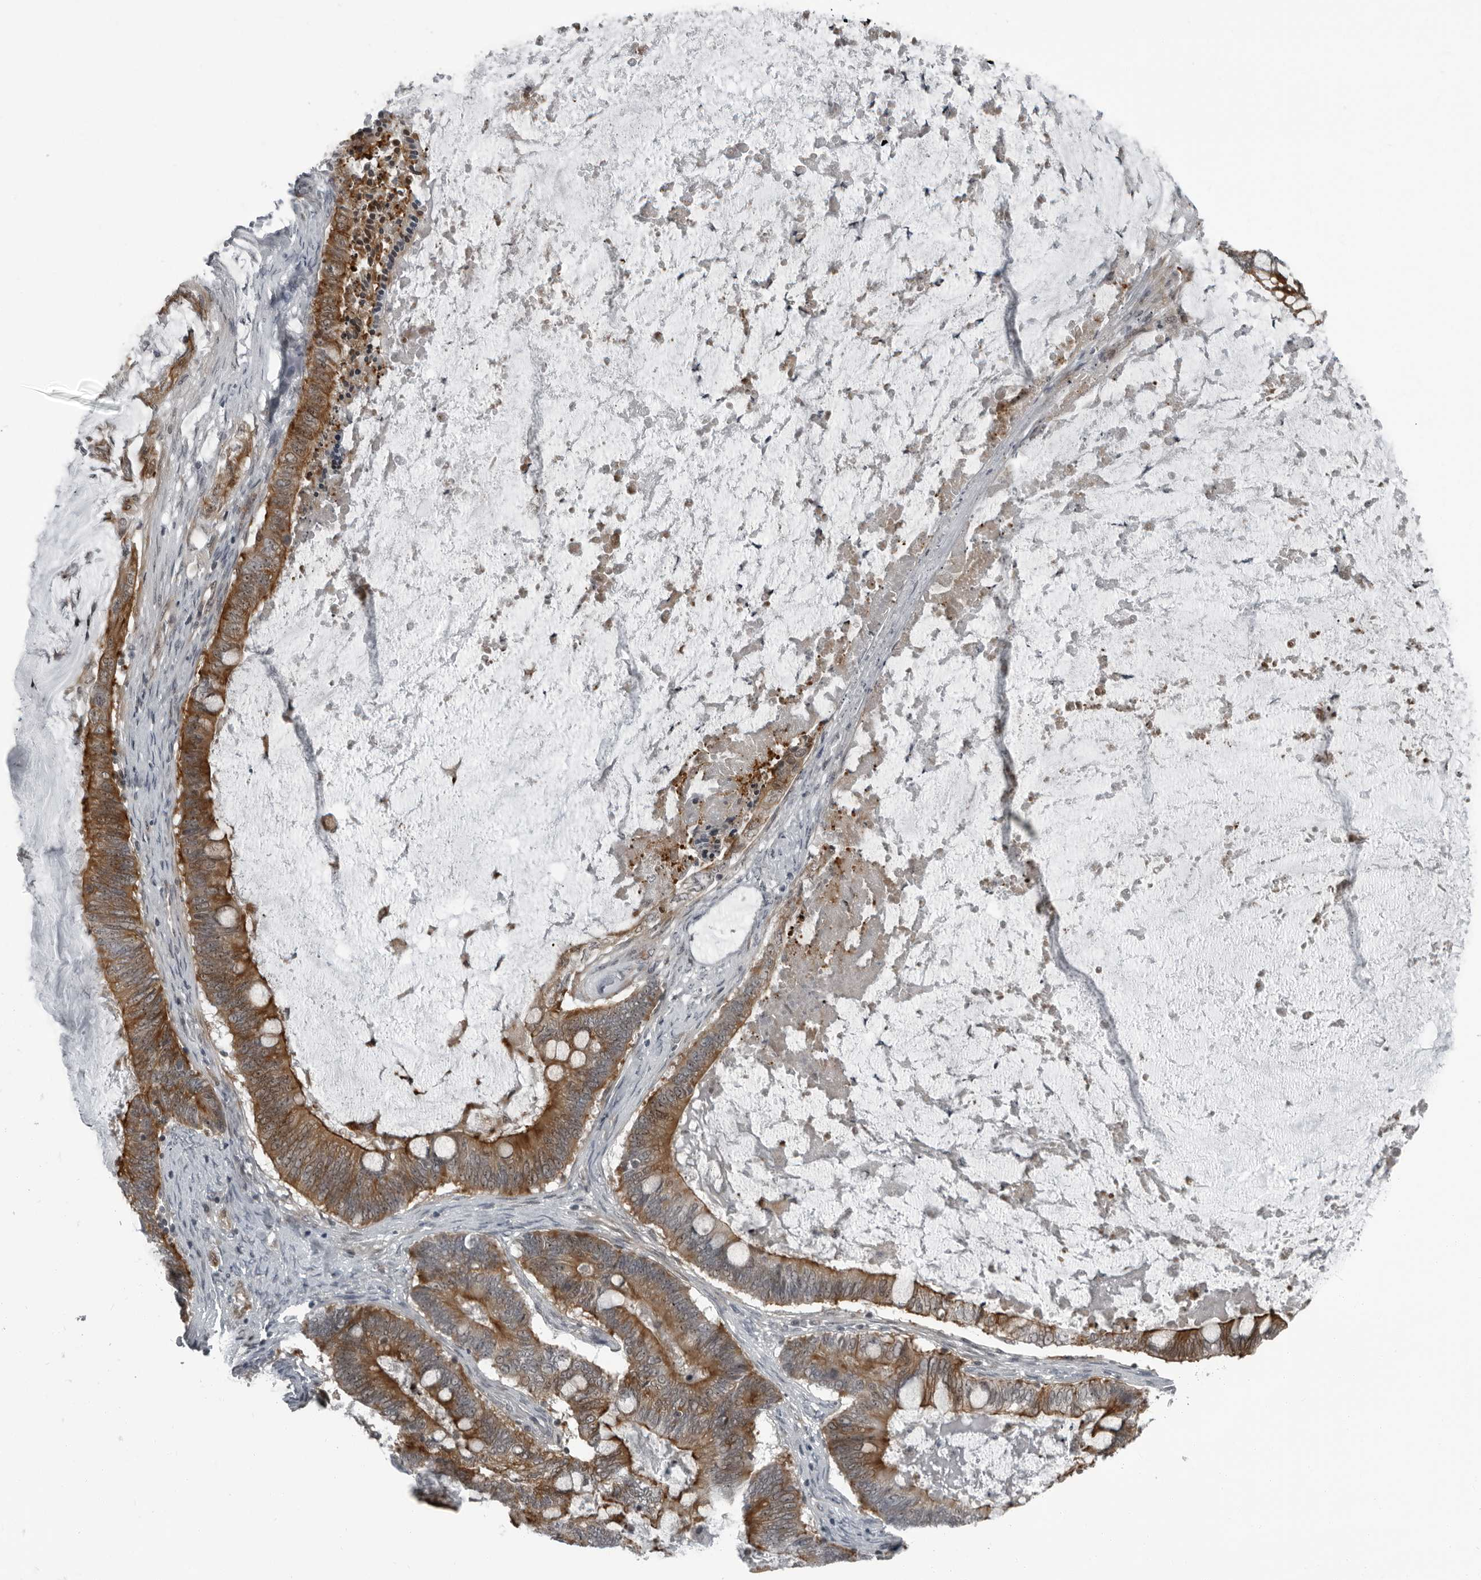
{"staining": {"intensity": "moderate", "quantity": ">75%", "location": "cytoplasmic/membranous"}, "tissue": "ovarian cancer", "cell_type": "Tumor cells", "image_type": "cancer", "snomed": [{"axis": "morphology", "description": "Cystadenocarcinoma, mucinous, NOS"}, {"axis": "topography", "description": "Ovary"}], "caption": "High-magnification brightfield microscopy of mucinous cystadenocarcinoma (ovarian) stained with DAB (brown) and counterstained with hematoxylin (blue). tumor cells exhibit moderate cytoplasmic/membranous expression is appreciated in about>75% of cells.", "gene": "FAM102B", "patient": {"sex": "female", "age": 61}}